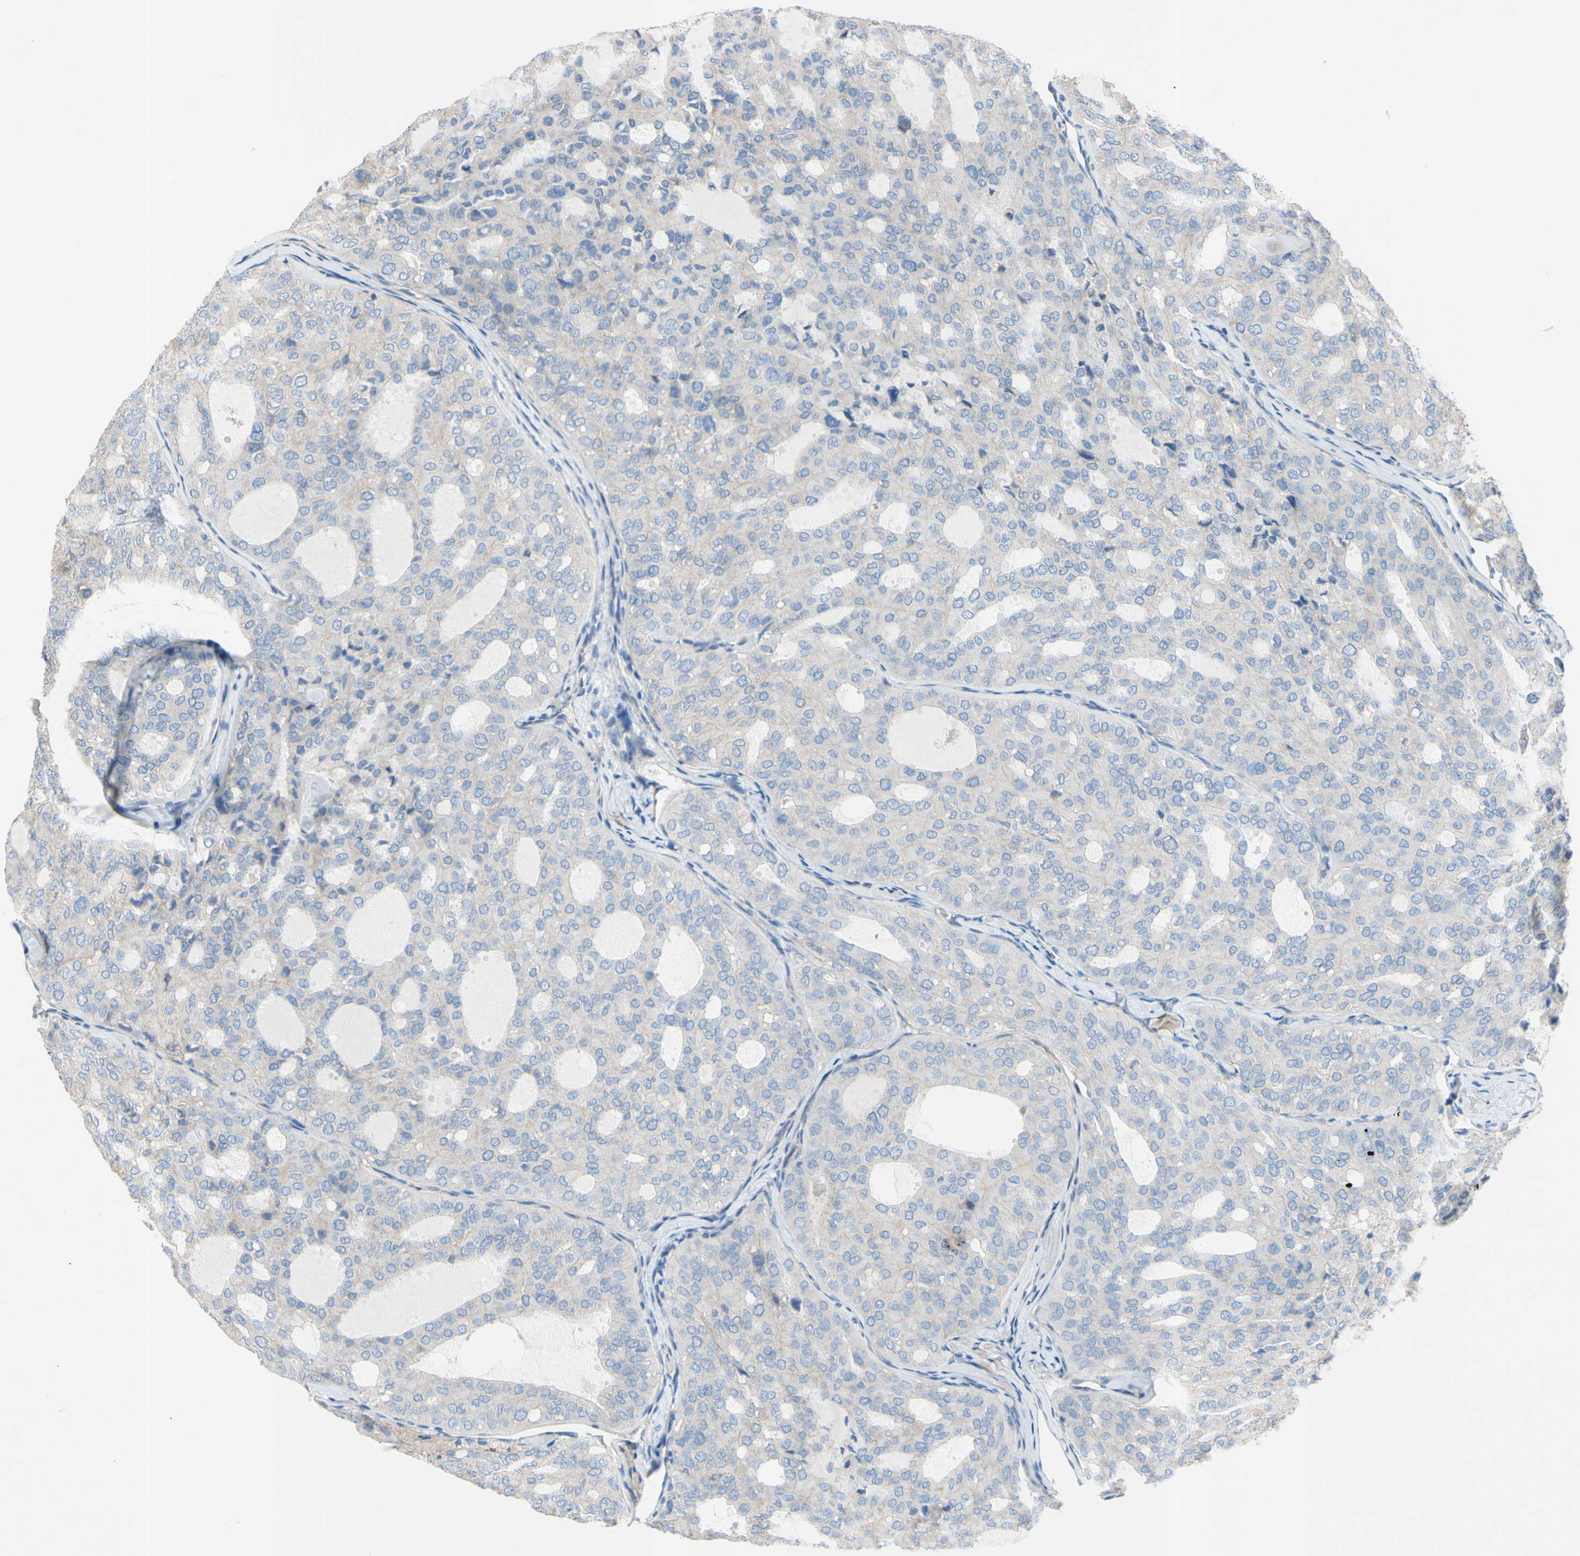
{"staining": {"intensity": "negative", "quantity": "none", "location": "none"}, "tissue": "thyroid cancer", "cell_type": "Tumor cells", "image_type": "cancer", "snomed": [{"axis": "morphology", "description": "Follicular adenoma carcinoma, NOS"}, {"axis": "topography", "description": "Thyroid gland"}], "caption": "Immunohistochemistry (IHC) micrograph of human follicular adenoma carcinoma (thyroid) stained for a protein (brown), which demonstrates no staining in tumor cells.", "gene": "TMIGD2", "patient": {"sex": "male", "age": 75}}